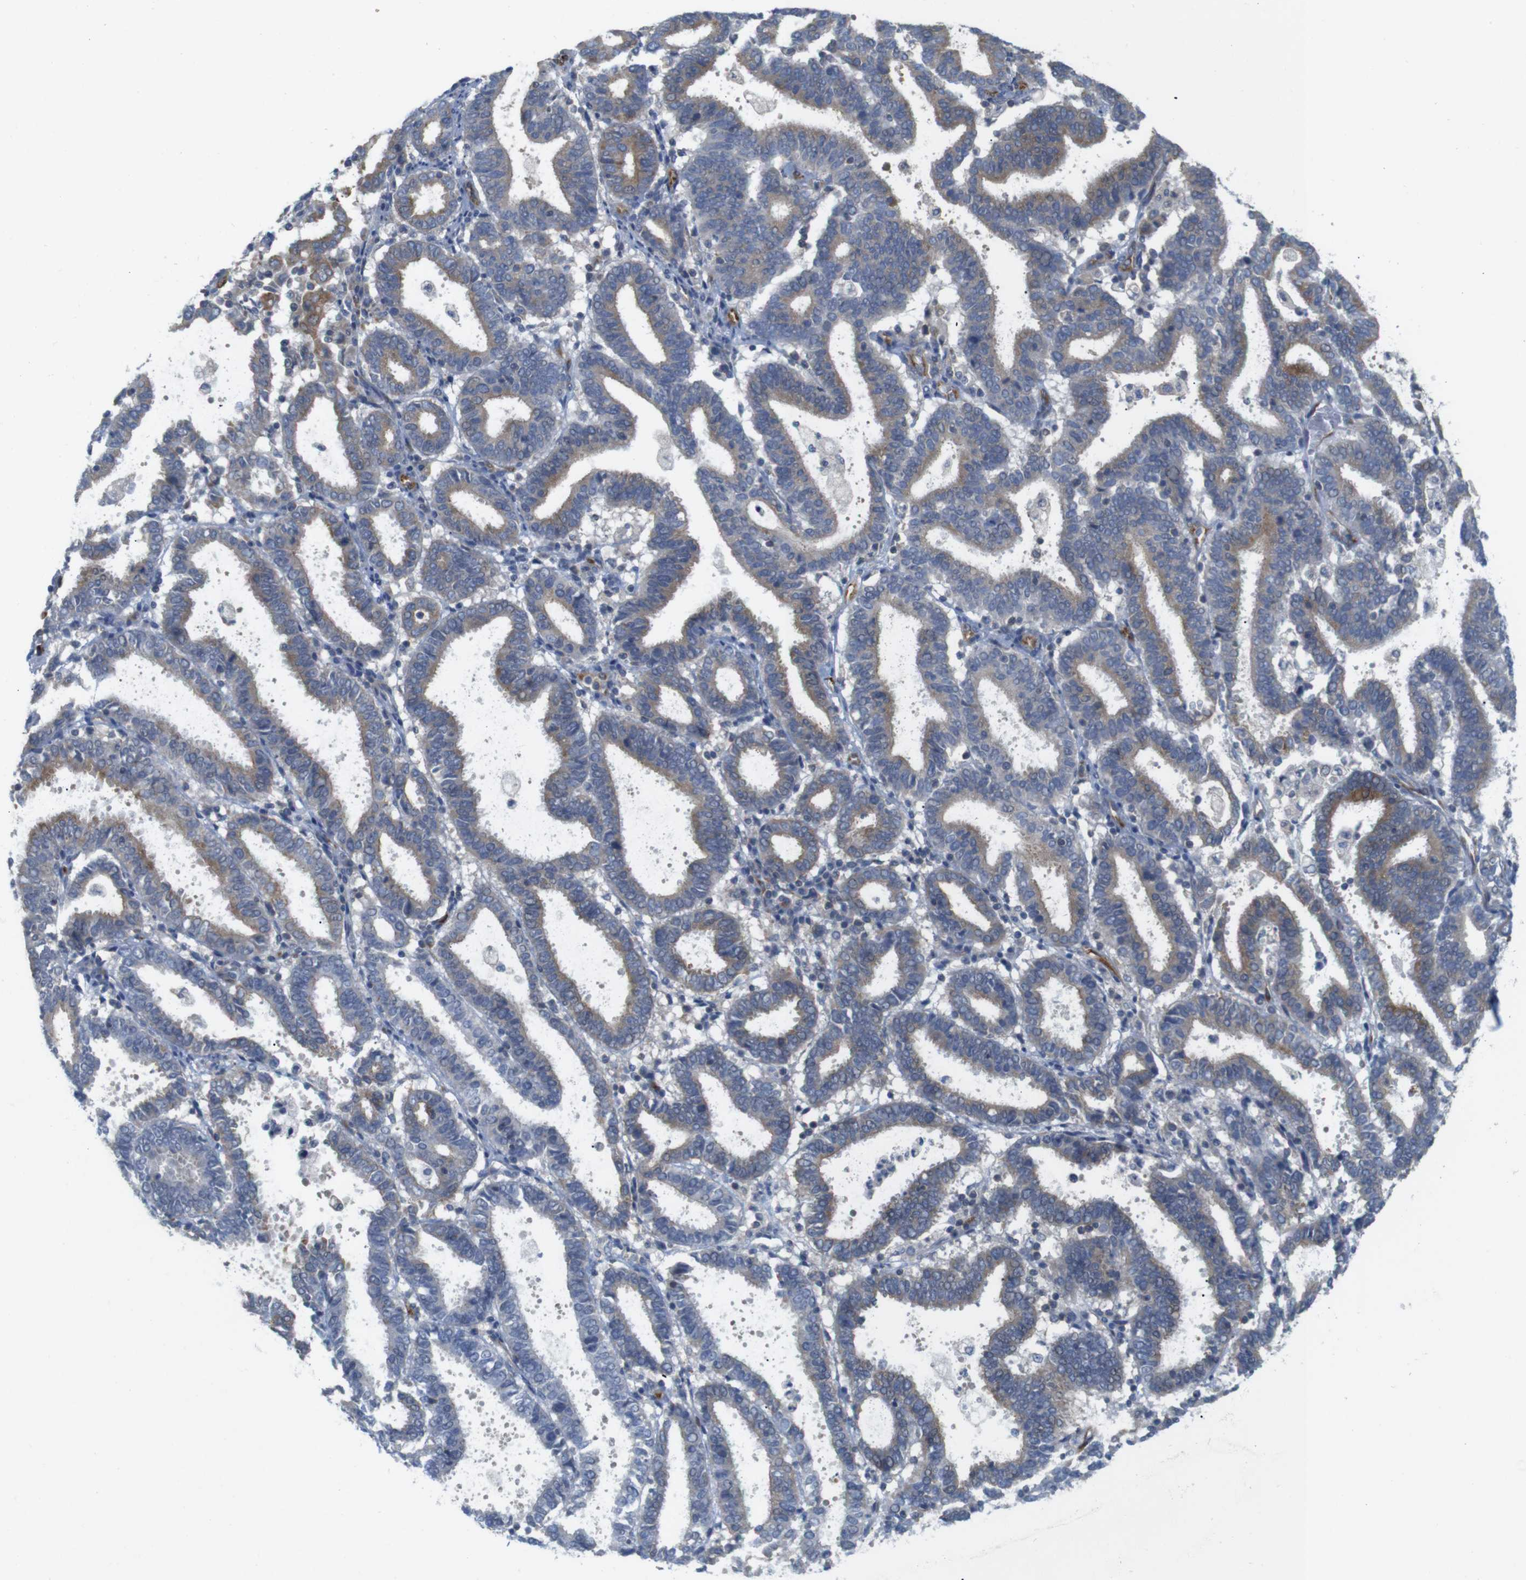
{"staining": {"intensity": "weak", "quantity": "25%-75%", "location": "cytoplasmic/membranous"}, "tissue": "endometrial cancer", "cell_type": "Tumor cells", "image_type": "cancer", "snomed": [{"axis": "morphology", "description": "Adenocarcinoma, NOS"}, {"axis": "topography", "description": "Uterus"}], "caption": "Adenocarcinoma (endometrial) tissue displays weak cytoplasmic/membranous expression in approximately 25%-75% of tumor cells", "gene": "PCNX2", "patient": {"sex": "female", "age": 83}}